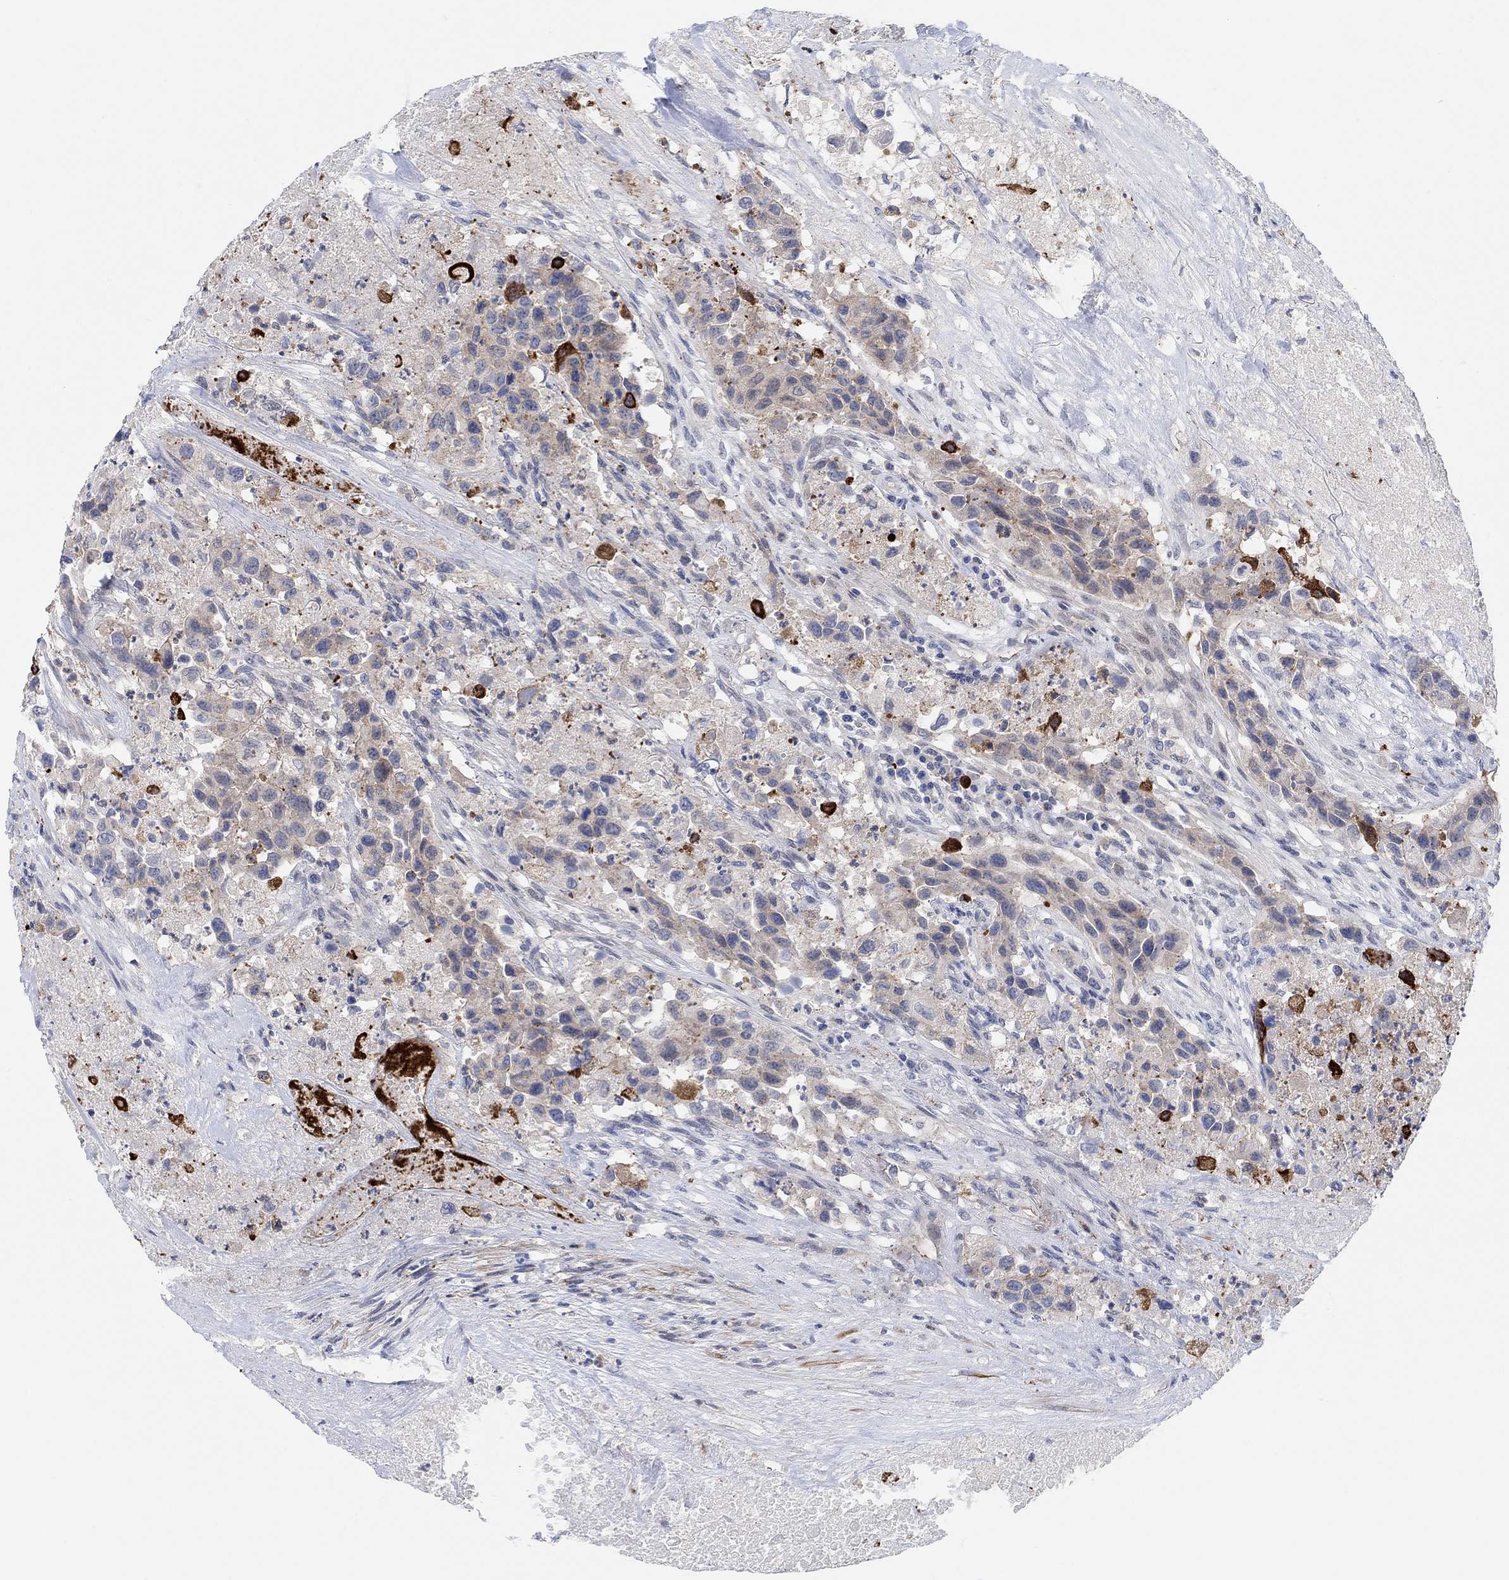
{"staining": {"intensity": "weak", "quantity": ">75%", "location": "cytoplasmic/membranous"}, "tissue": "urothelial cancer", "cell_type": "Tumor cells", "image_type": "cancer", "snomed": [{"axis": "morphology", "description": "Urothelial carcinoma, High grade"}, {"axis": "topography", "description": "Urinary bladder"}], "caption": "DAB (3,3'-diaminobenzidine) immunohistochemical staining of human high-grade urothelial carcinoma shows weak cytoplasmic/membranous protein staining in about >75% of tumor cells. The staining is performed using DAB brown chromogen to label protein expression. The nuclei are counter-stained blue using hematoxylin.", "gene": "PMFBP1", "patient": {"sex": "female", "age": 73}}